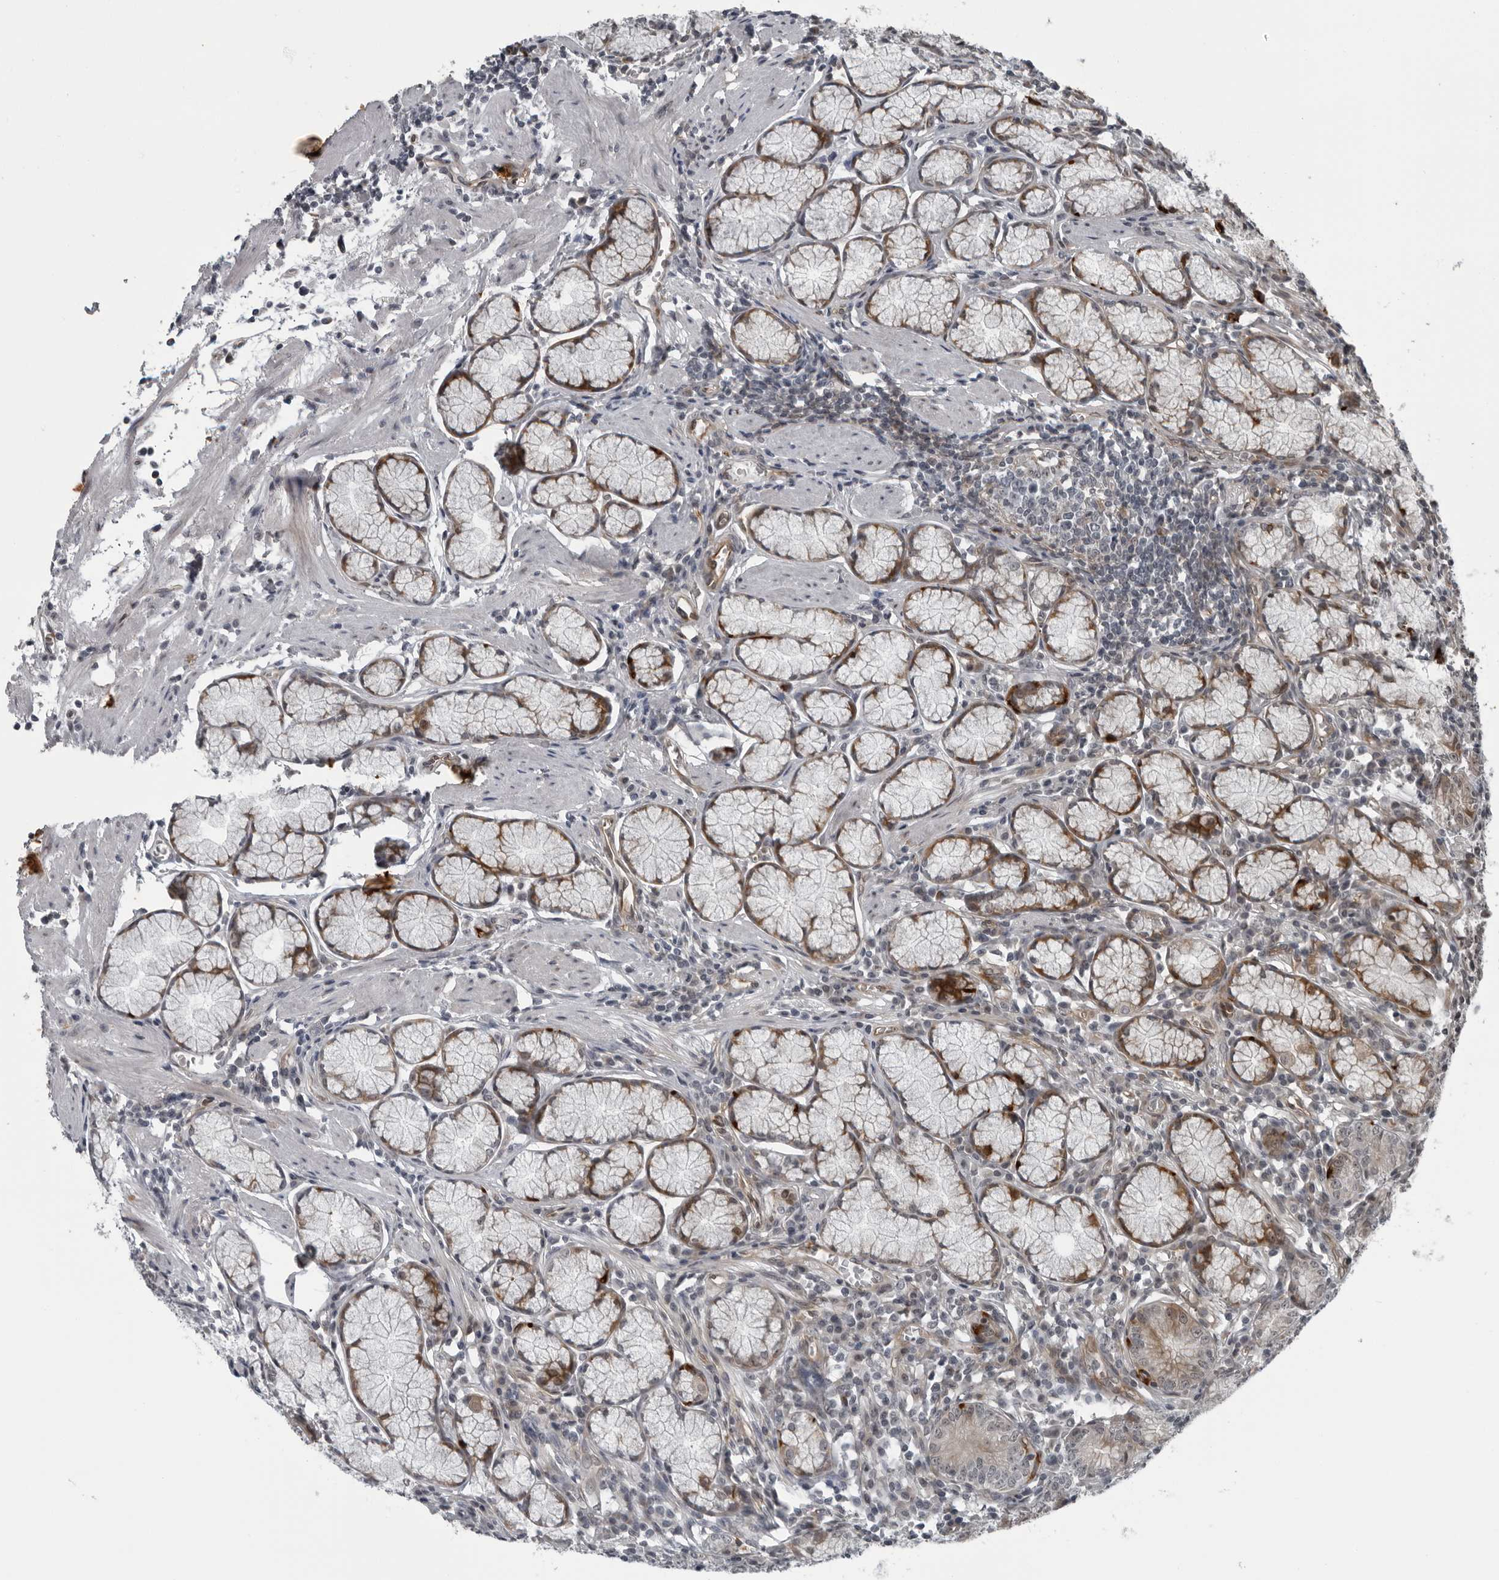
{"staining": {"intensity": "weak", "quantity": "25%-75%", "location": "cytoplasmic/membranous"}, "tissue": "stomach", "cell_type": "Glandular cells", "image_type": "normal", "snomed": [{"axis": "morphology", "description": "Normal tissue, NOS"}, {"axis": "topography", "description": "Stomach"}], "caption": "The image exhibits staining of unremarkable stomach, revealing weak cytoplasmic/membranous protein staining (brown color) within glandular cells. Immunohistochemistry stains the protein in brown and the nuclei are stained blue.", "gene": "FAM102B", "patient": {"sex": "male", "age": 55}}